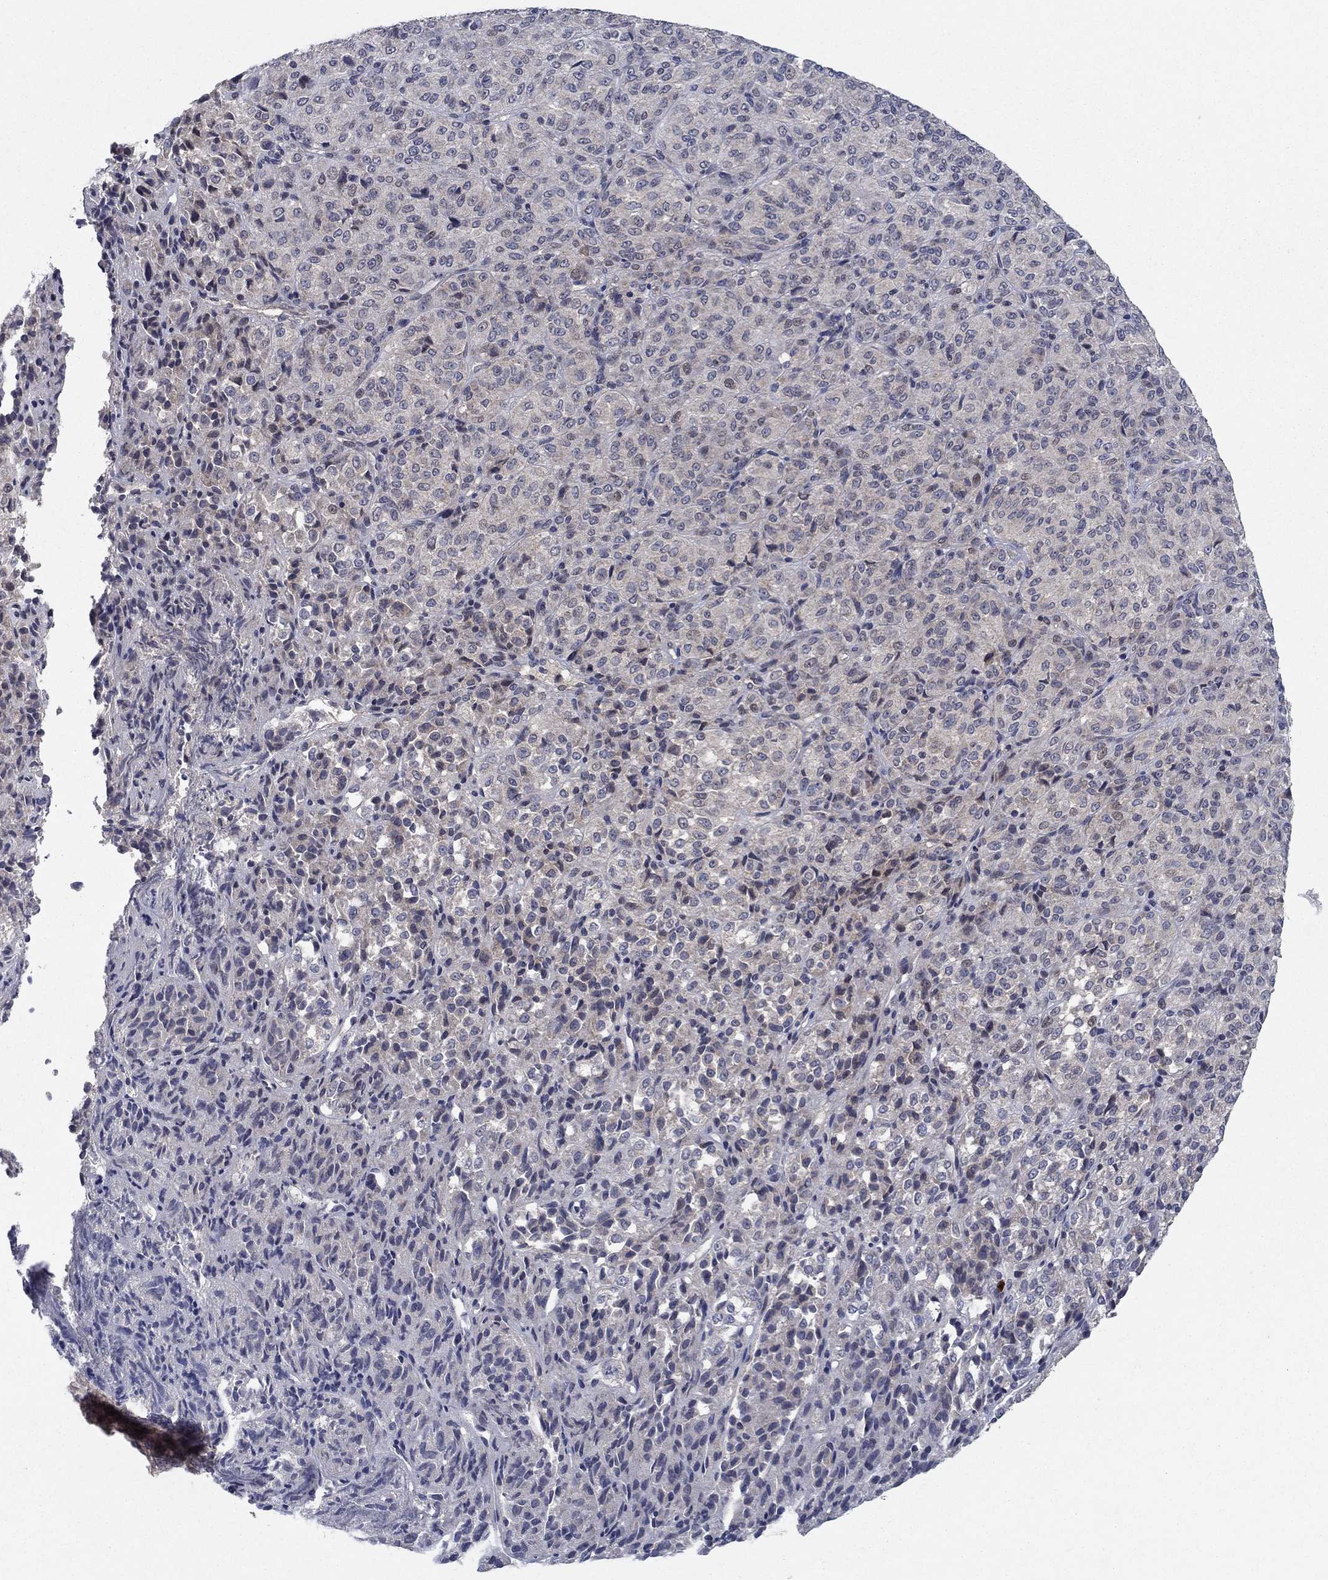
{"staining": {"intensity": "weak", "quantity": "<25%", "location": "cytoplasmic/membranous"}, "tissue": "melanoma", "cell_type": "Tumor cells", "image_type": "cancer", "snomed": [{"axis": "morphology", "description": "Malignant melanoma, Metastatic site"}, {"axis": "topography", "description": "Brain"}], "caption": "The image reveals no staining of tumor cells in malignant melanoma (metastatic site).", "gene": "IL4", "patient": {"sex": "female", "age": 56}}